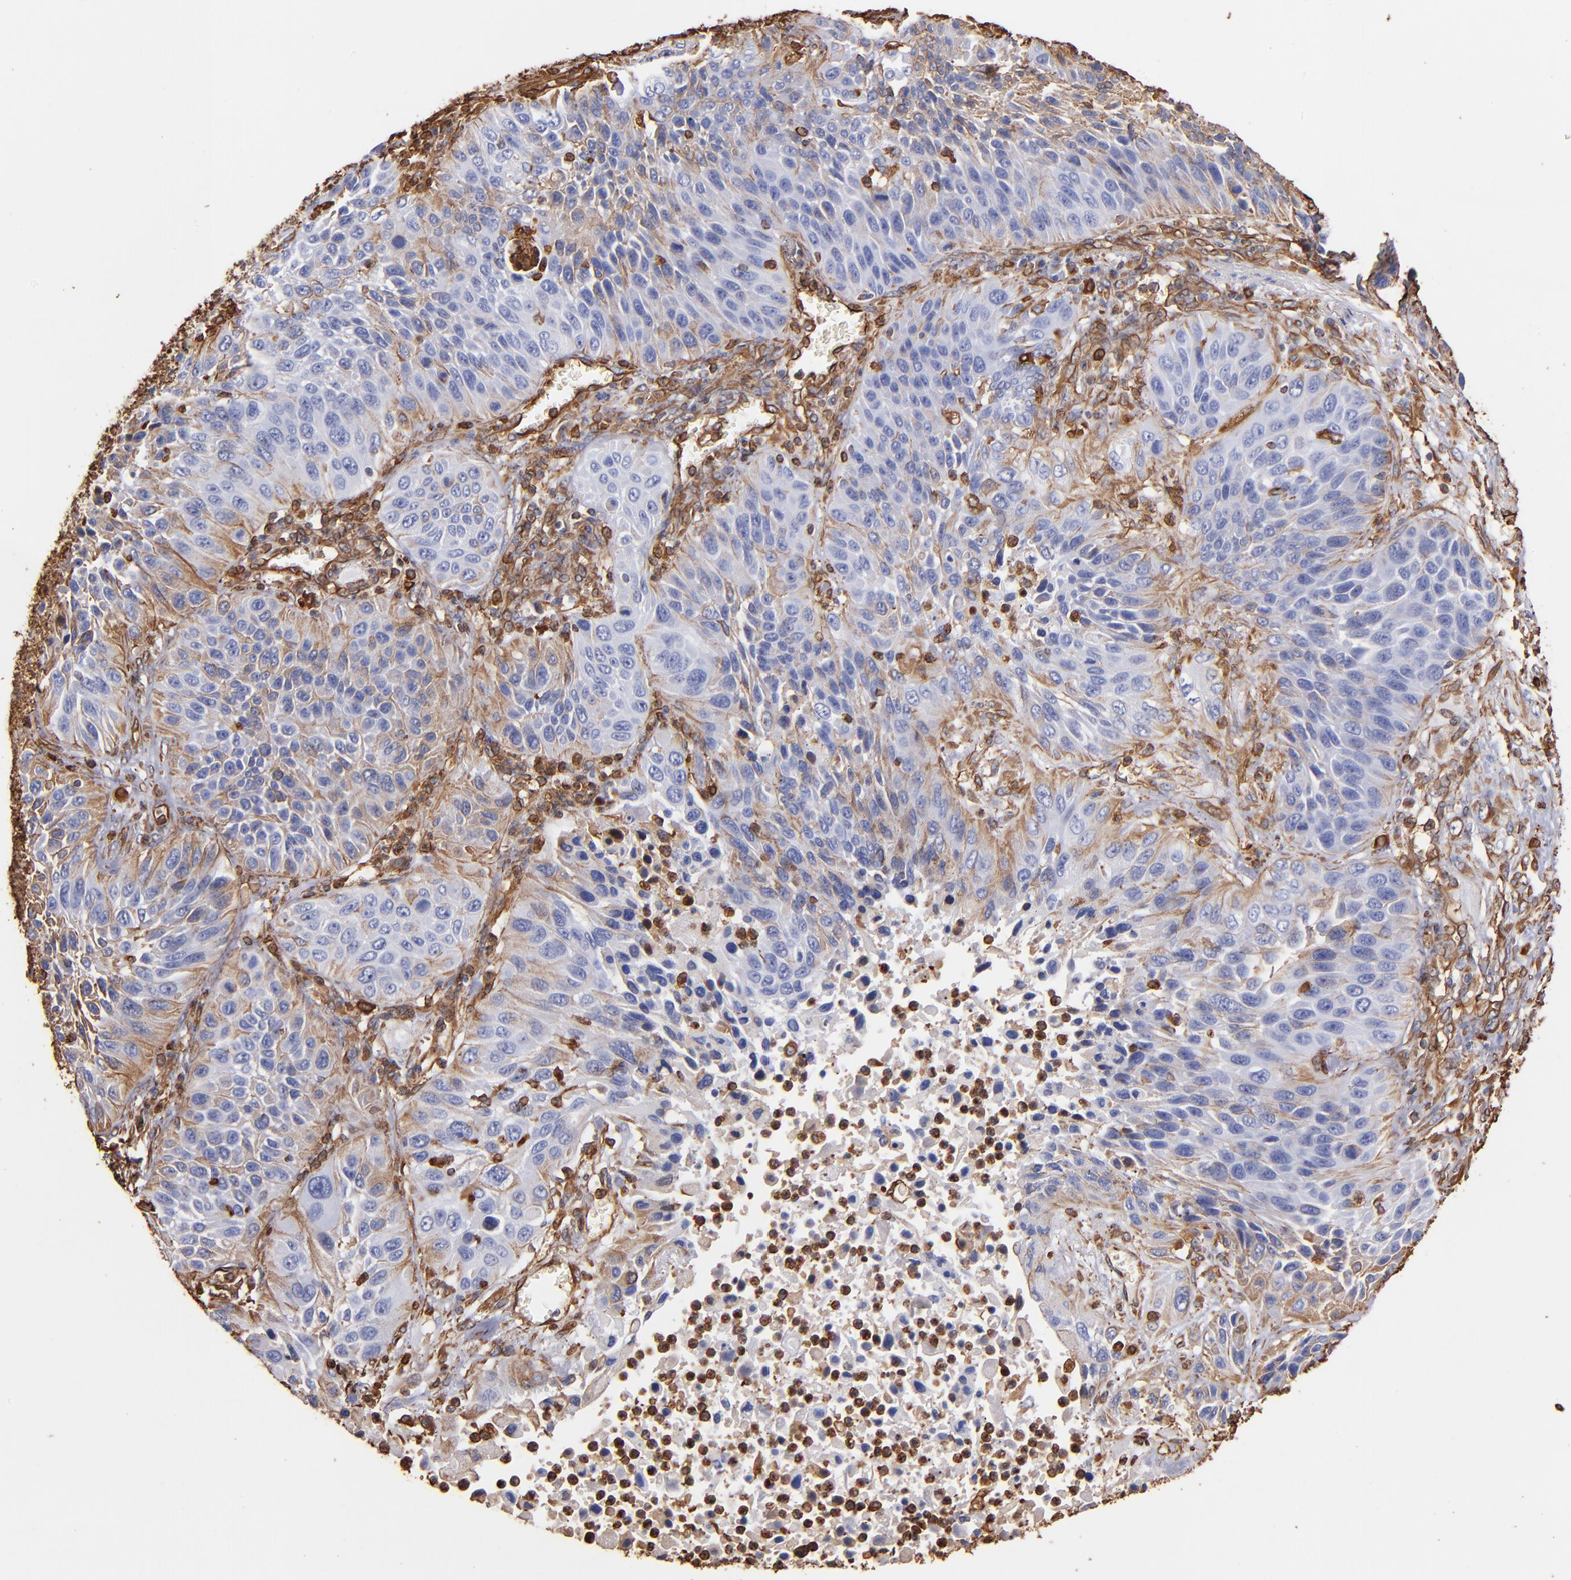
{"staining": {"intensity": "weak", "quantity": "25%-75%", "location": "cytoplasmic/membranous"}, "tissue": "lung cancer", "cell_type": "Tumor cells", "image_type": "cancer", "snomed": [{"axis": "morphology", "description": "Squamous cell carcinoma, NOS"}, {"axis": "topography", "description": "Lung"}], "caption": "Immunohistochemical staining of squamous cell carcinoma (lung) displays low levels of weak cytoplasmic/membranous positivity in approximately 25%-75% of tumor cells.", "gene": "VIM", "patient": {"sex": "female", "age": 76}}